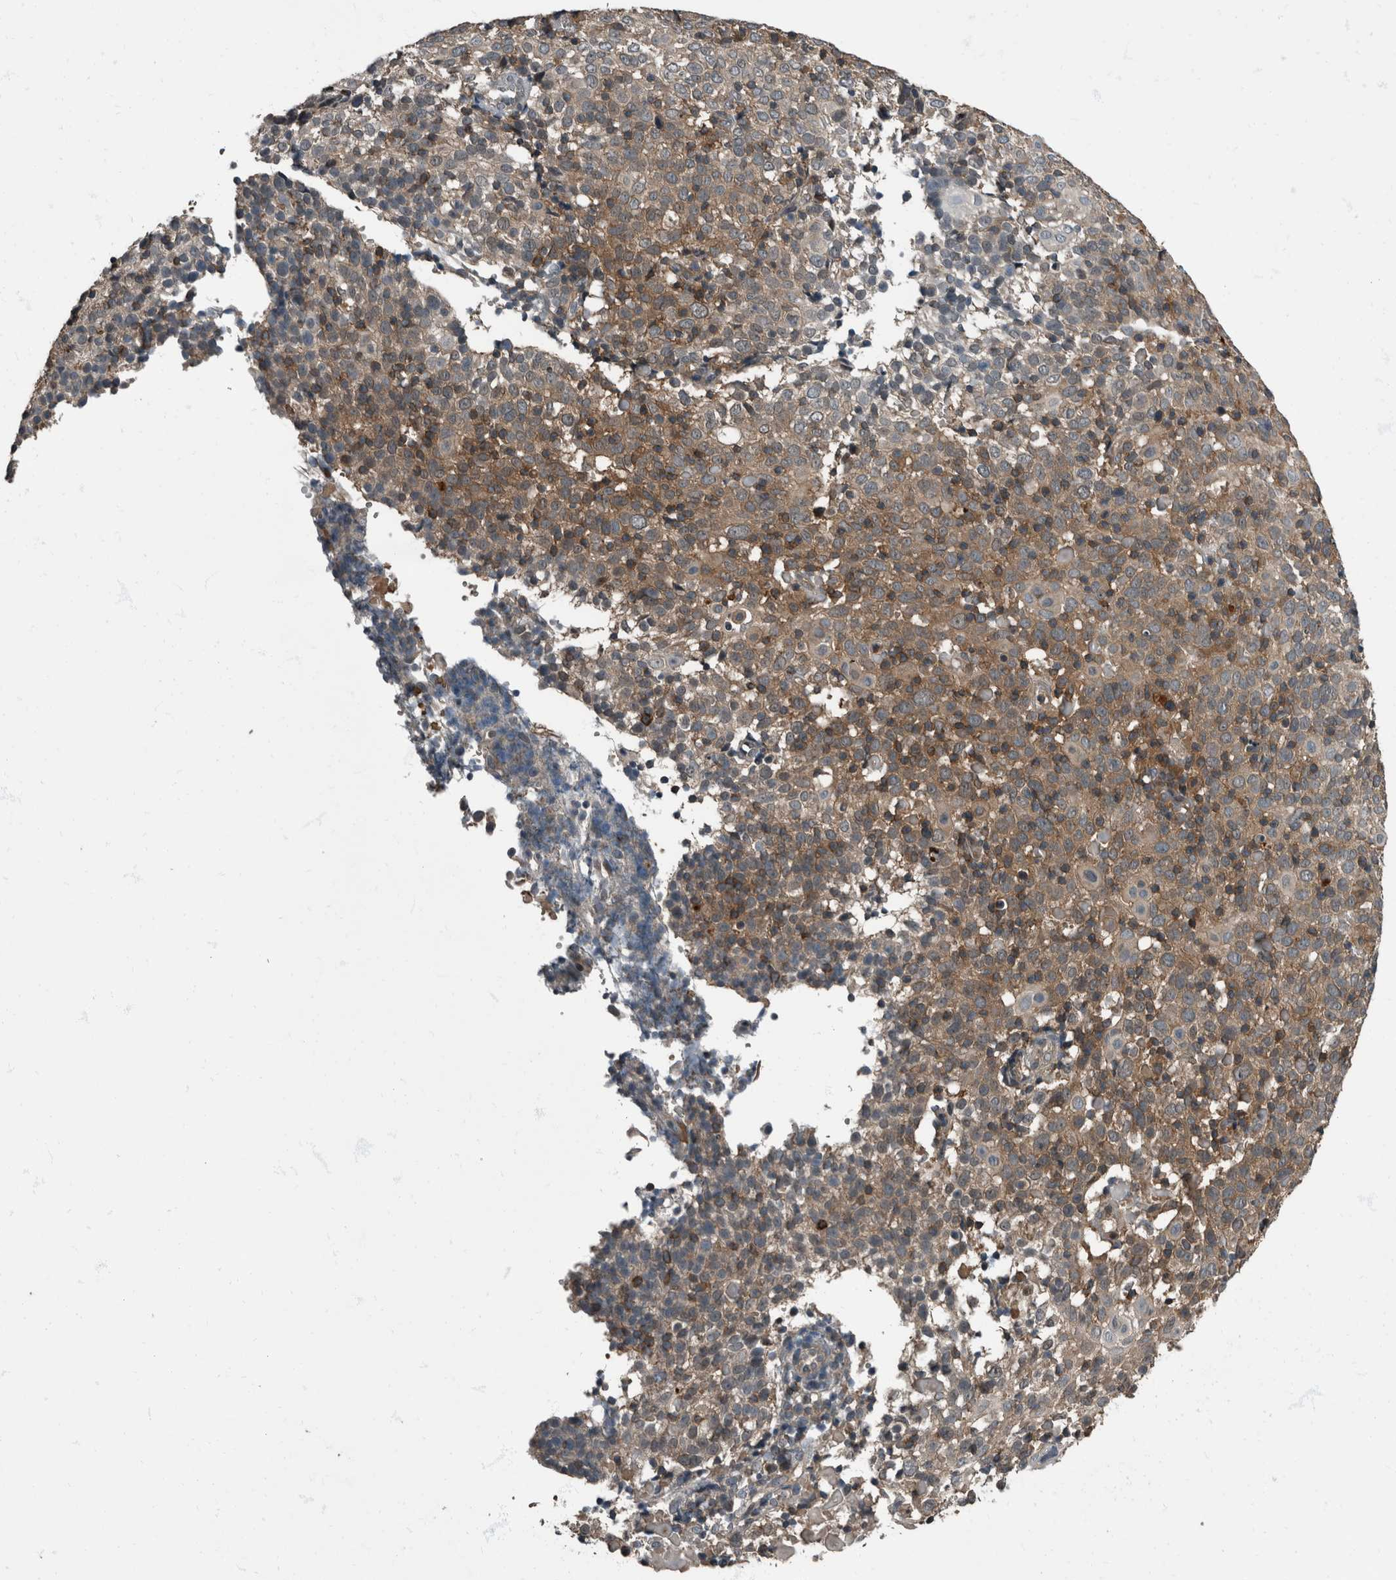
{"staining": {"intensity": "moderate", "quantity": ">75%", "location": "cytoplasmic/membranous"}, "tissue": "cervical cancer", "cell_type": "Tumor cells", "image_type": "cancer", "snomed": [{"axis": "morphology", "description": "Squamous cell carcinoma, NOS"}, {"axis": "topography", "description": "Cervix"}], "caption": "Immunohistochemical staining of human cervical cancer (squamous cell carcinoma) demonstrates moderate cytoplasmic/membranous protein staining in approximately >75% of tumor cells. (IHC, brightfield microscopy, high magnification).", "gene": "RABGGTB", "patient": {"sex": "female", "age": 74}}